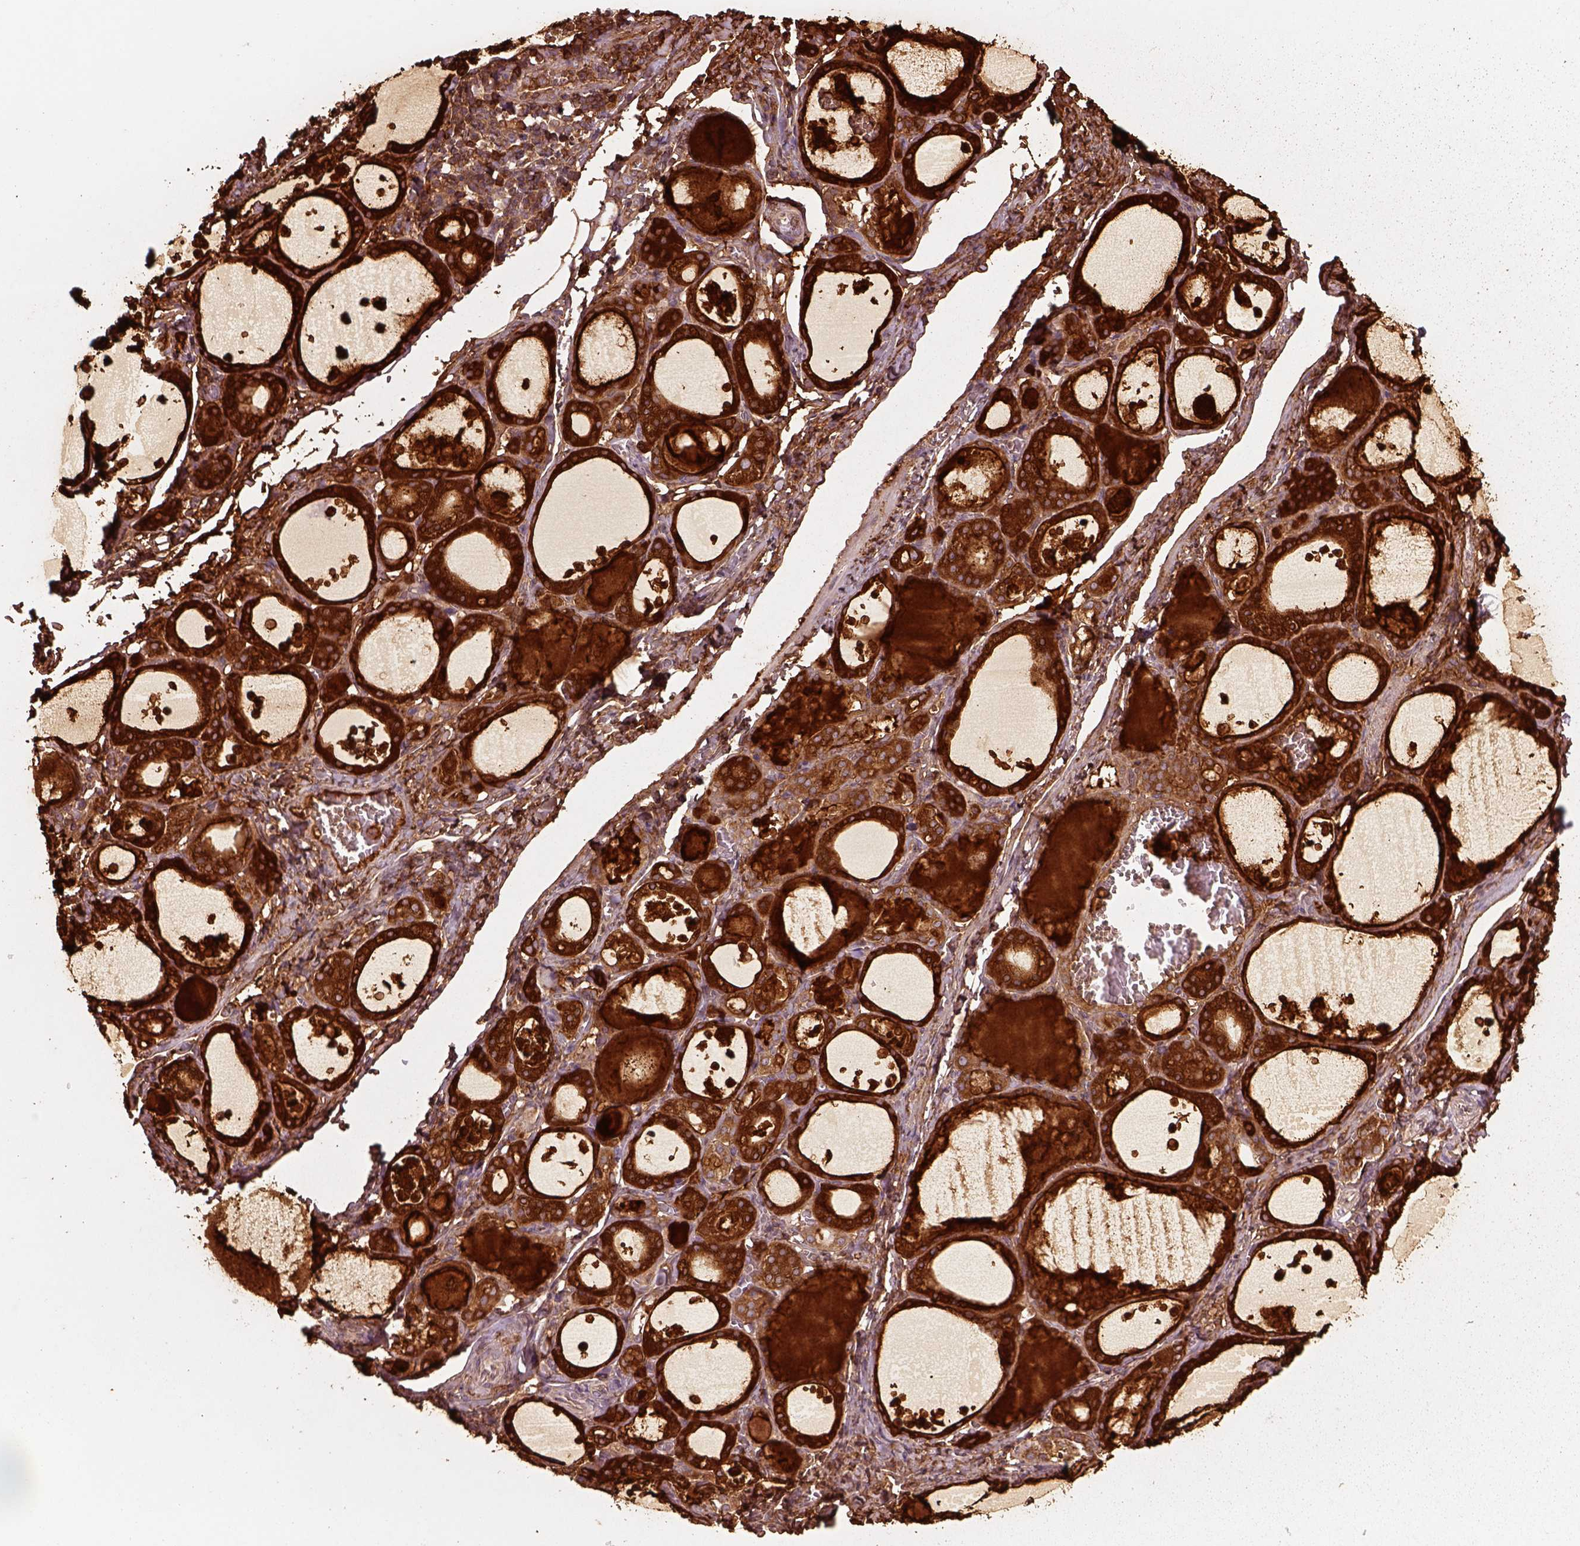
{"staining": {"intensity": "strong", "quantity": ">75%", "location": "cytoplasmic/membranous"}, "tissue": "thyroid gland", "cell_type": "Glandular cells", "image_type": "normal", "snomed": [{"axis": "morphology", "description": "Normal tissue, NOS"}, {"axis": "topography", "description": "Thyroid gland"}], "caption": "Immunohistochemistry histopathology image of normal thyroid gland stained for a protein (brown), which demonstrates high levels of strong cytoplasmic/membranous staining in approximately >75% of glandular cells.", "gene": "TRADD", "patient": {"sex": "male", "age": 68}}